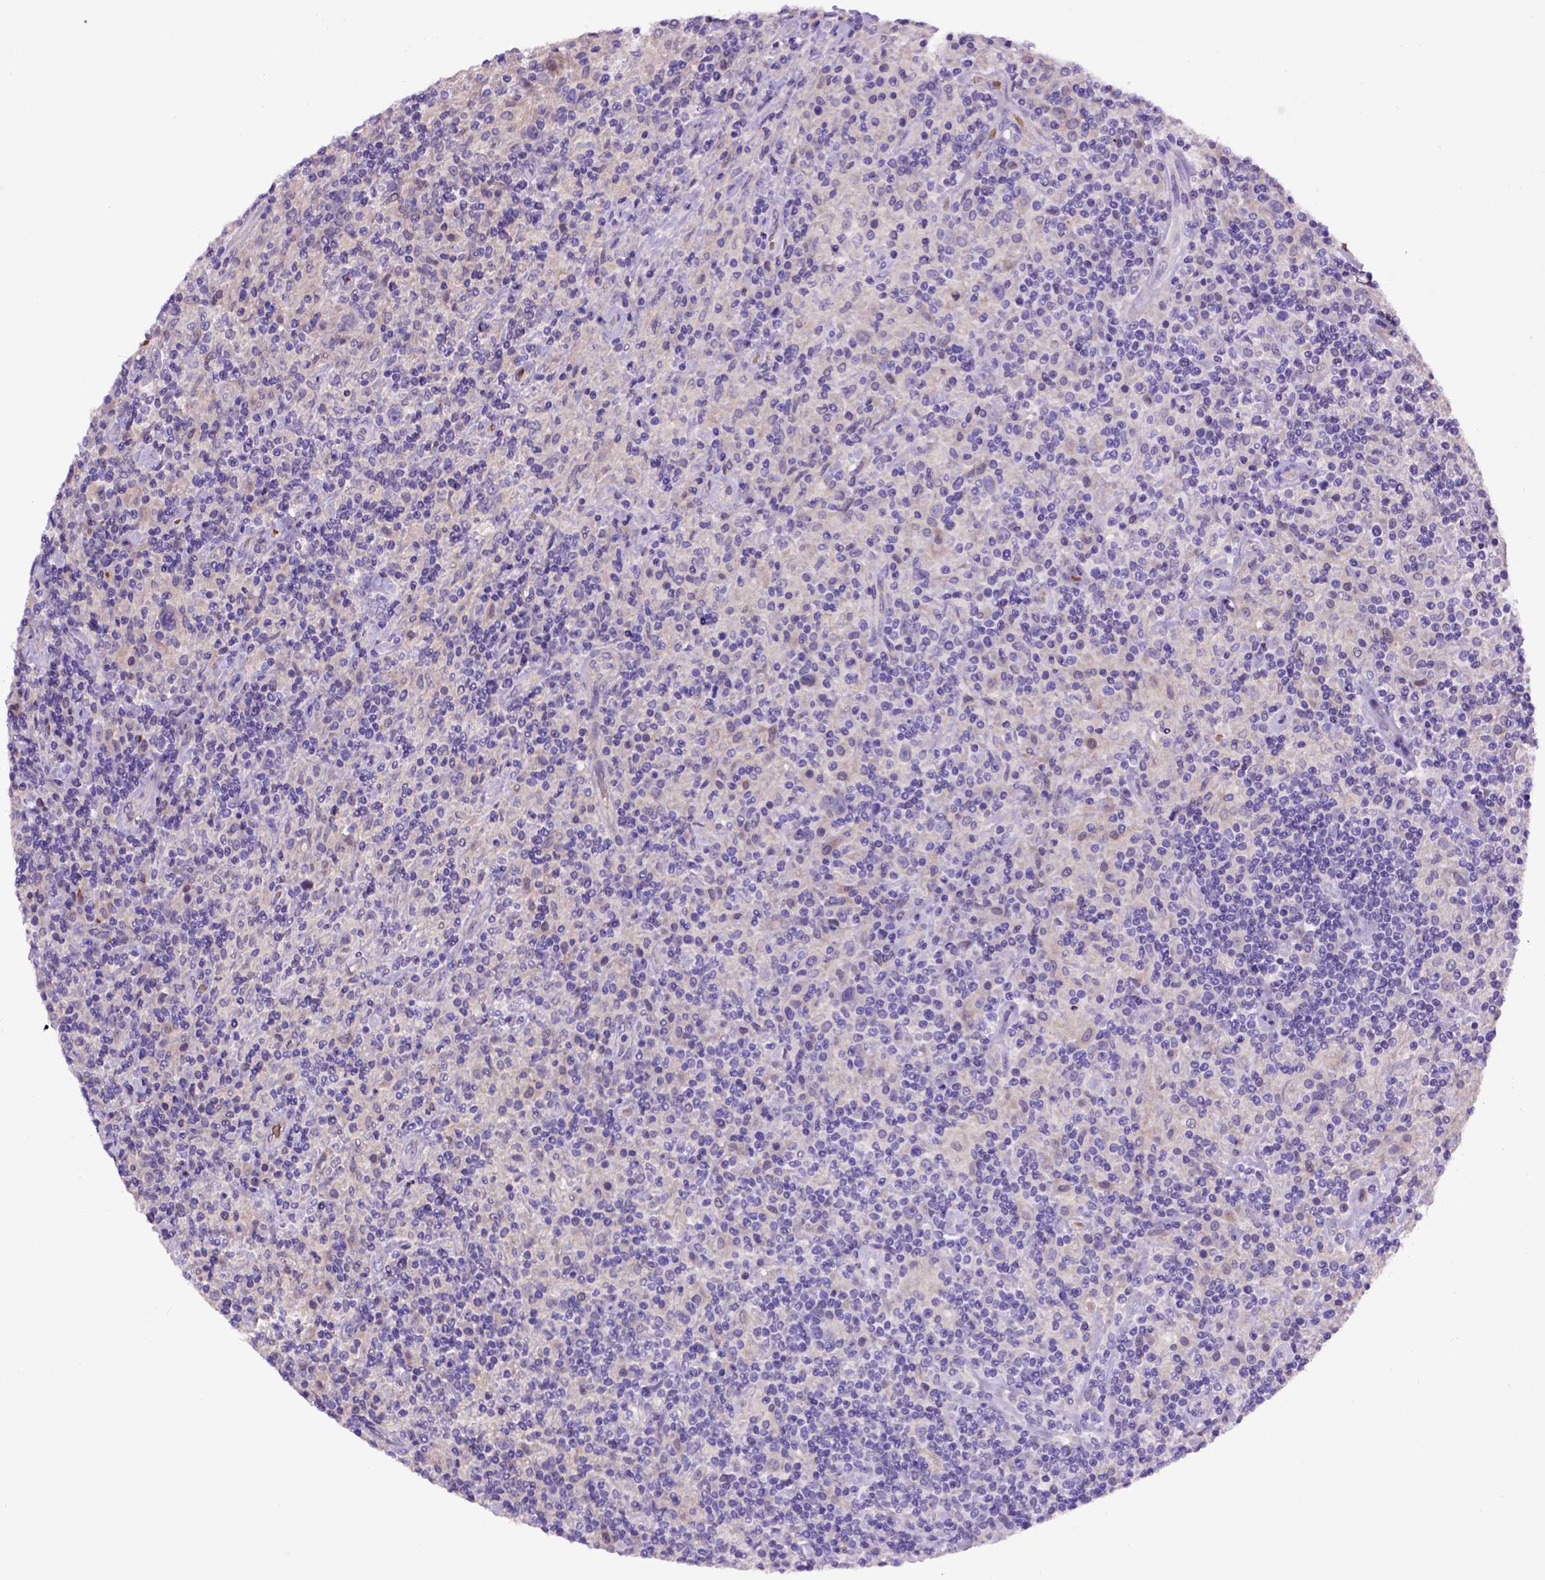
{"staining": {"intensity": "negative", "quantity": "none", "location": "none"}, "tissue": "lymphoma", "cell_type": "Tumor cells", "image_type": "cancer", "snomed": [{"axis": "morphology", "description": "Hodgkin's disease, NOS"}, {"axis": "topography", "description": "Lymph node"}], "caption": "Tumor cells are negative for brown protein staining in Hodgkin's disease.", "gene": "ADAM12", "patient": {"sex": "male", "age": 70}}